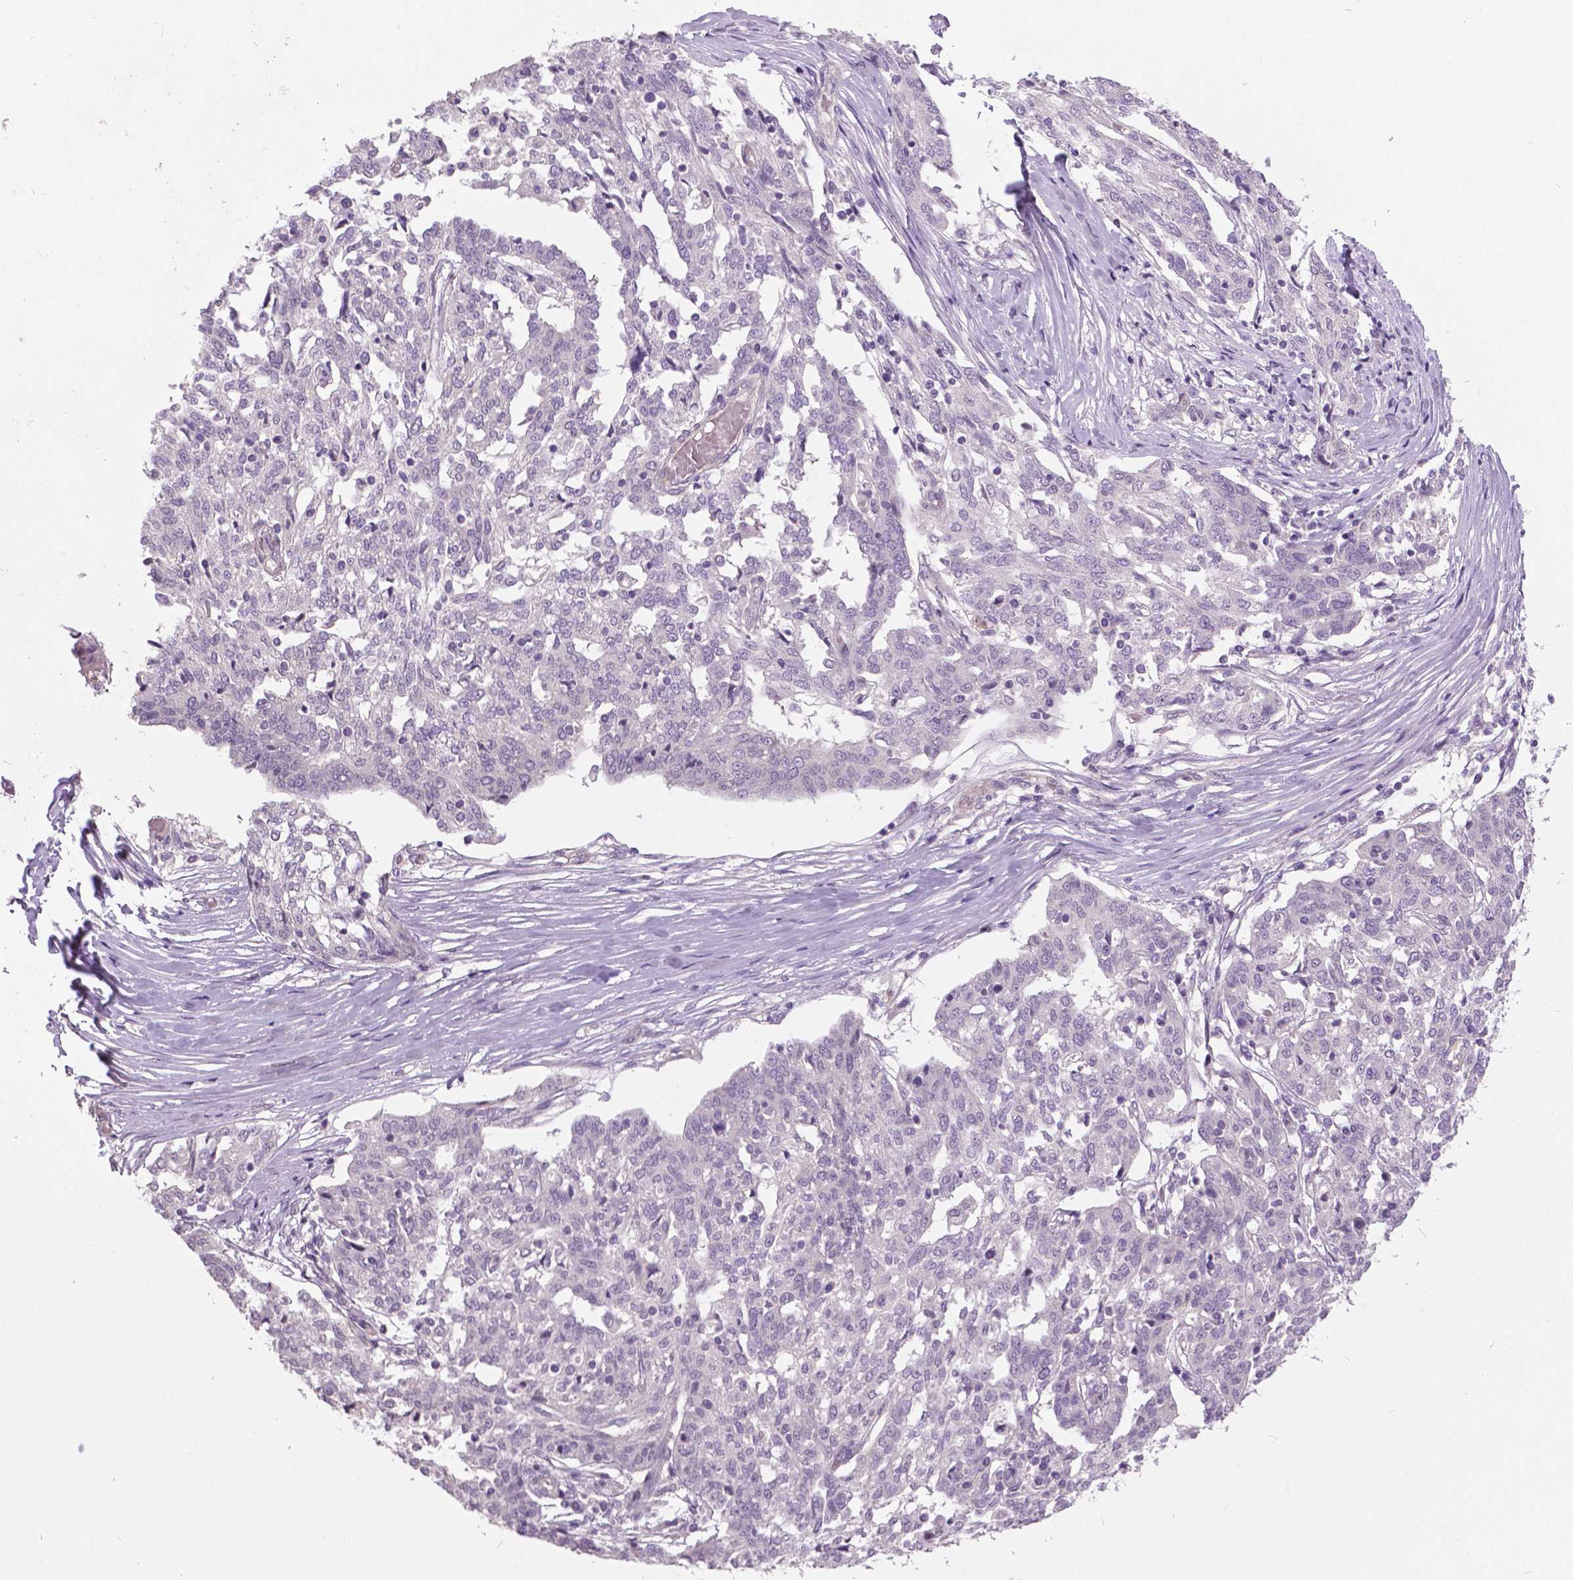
{"staining": {"intensity": "negative", "quantity": "none", "location": "none"}, "tissue": "ovarian cancer", "cell_type": "Tumor cells", "image_type": "cancer", "snomed": [{"axis": "morphology", "description": "Cystadenocarcinoma, serous, NOS"}, {"axis": "topography", "description": "Ovary"}], "caption": "Photomicrograph shows no protein positivity in tumor cells of ovarian cancer tissue.", "gene": "FOXA1", "patient": {"sex": "female", "age": 67}}